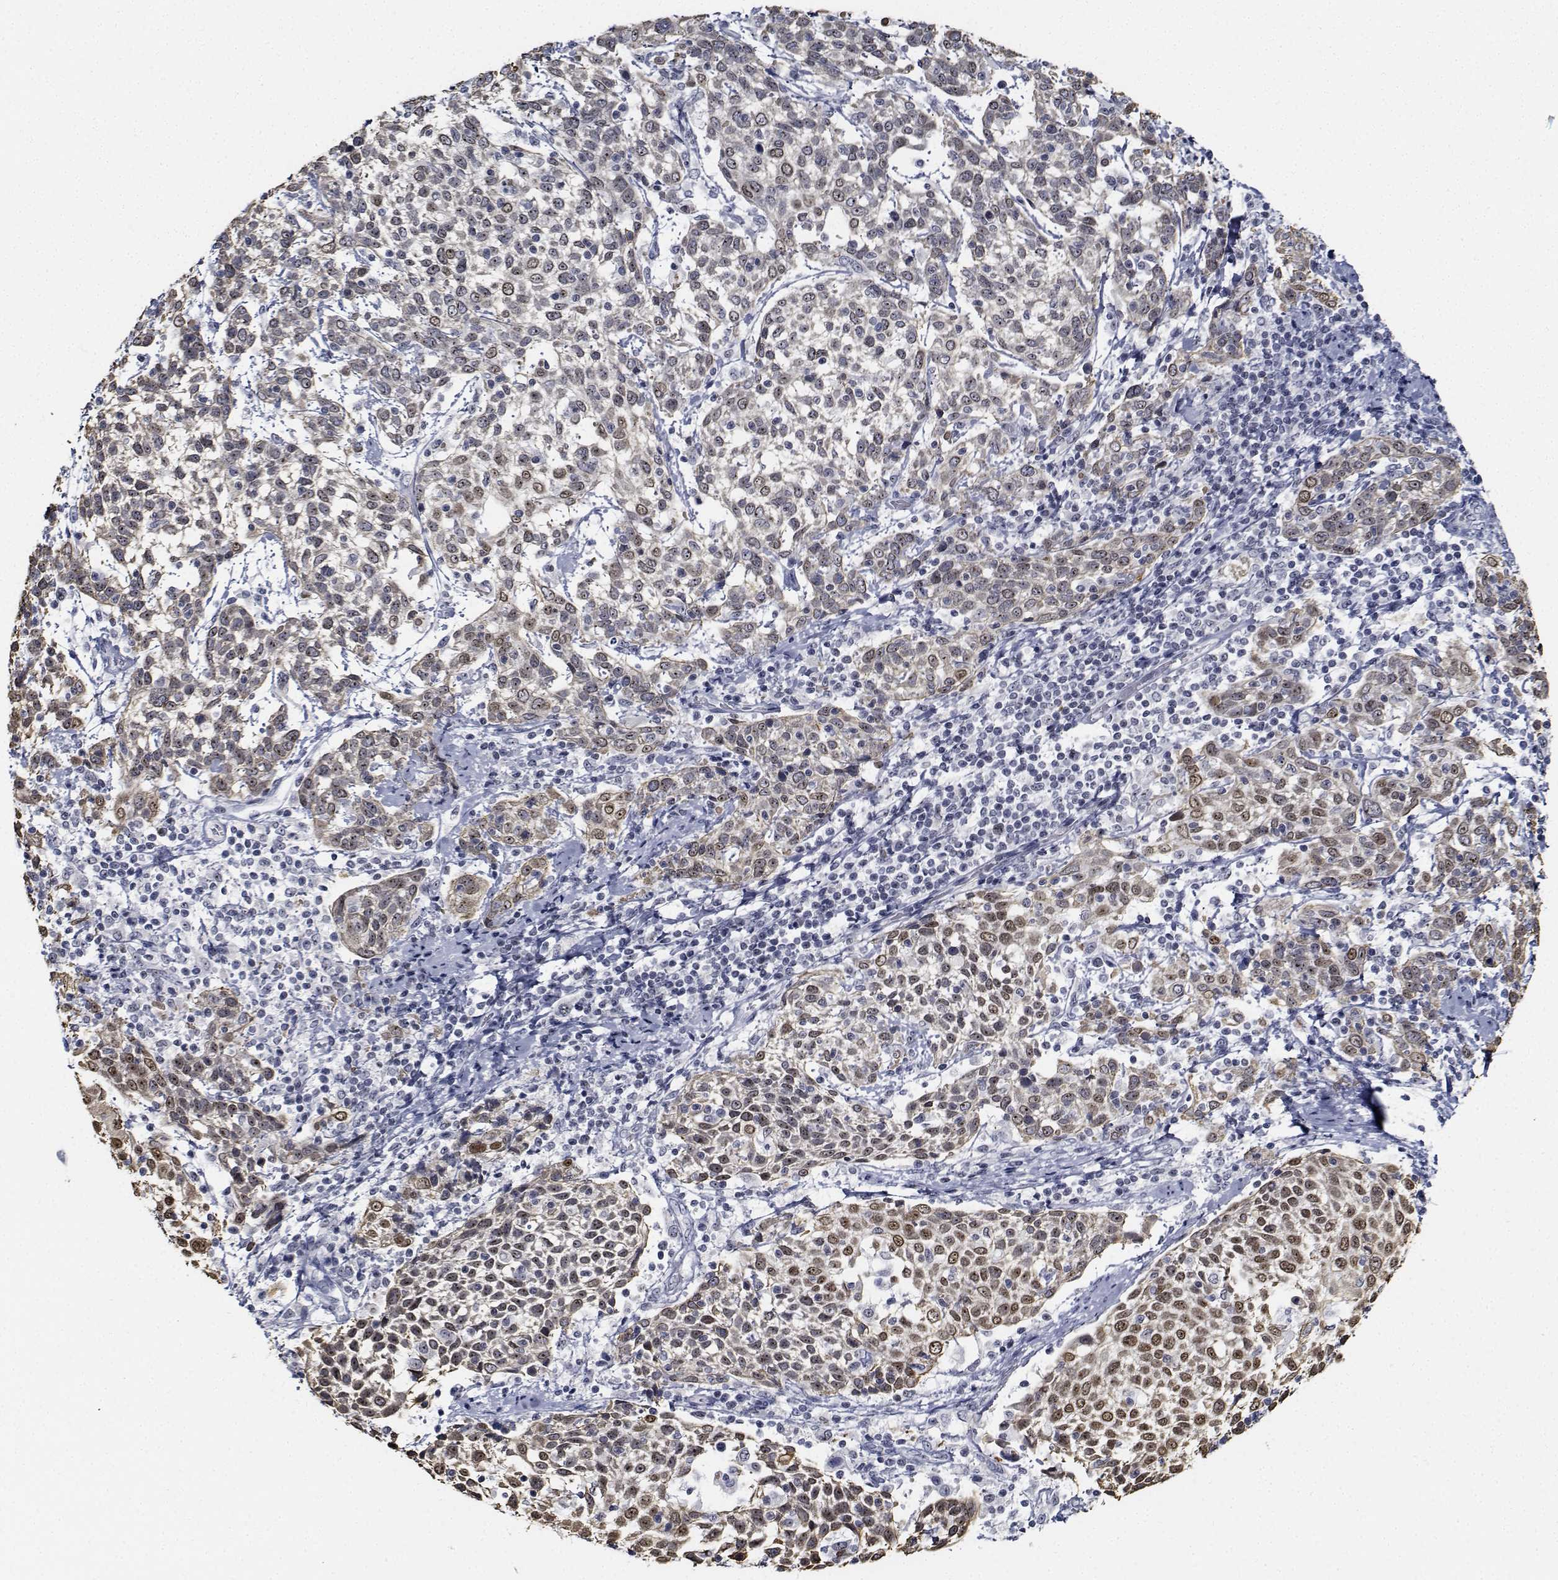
{"staining": {"intensity": "weak", "quantity": "25%-75%", "location": "nuclear"}, "tissue": "cervical cancer", "cell_type": "Tumor cells", "image_type": "cancer", "snomed": [{"axis": "morphology", "description": "Squamous cell carcinoma, NOS"}, {"axis": "topography", "description": "Cervix"}], "caption": "Human cervical cancer stained with a brown dye reveals weak nuclear positive staining in approximately 25%-75% of tumor cells.", "gene": "NVL", "patient": {"sex": "female", "age": 61}}